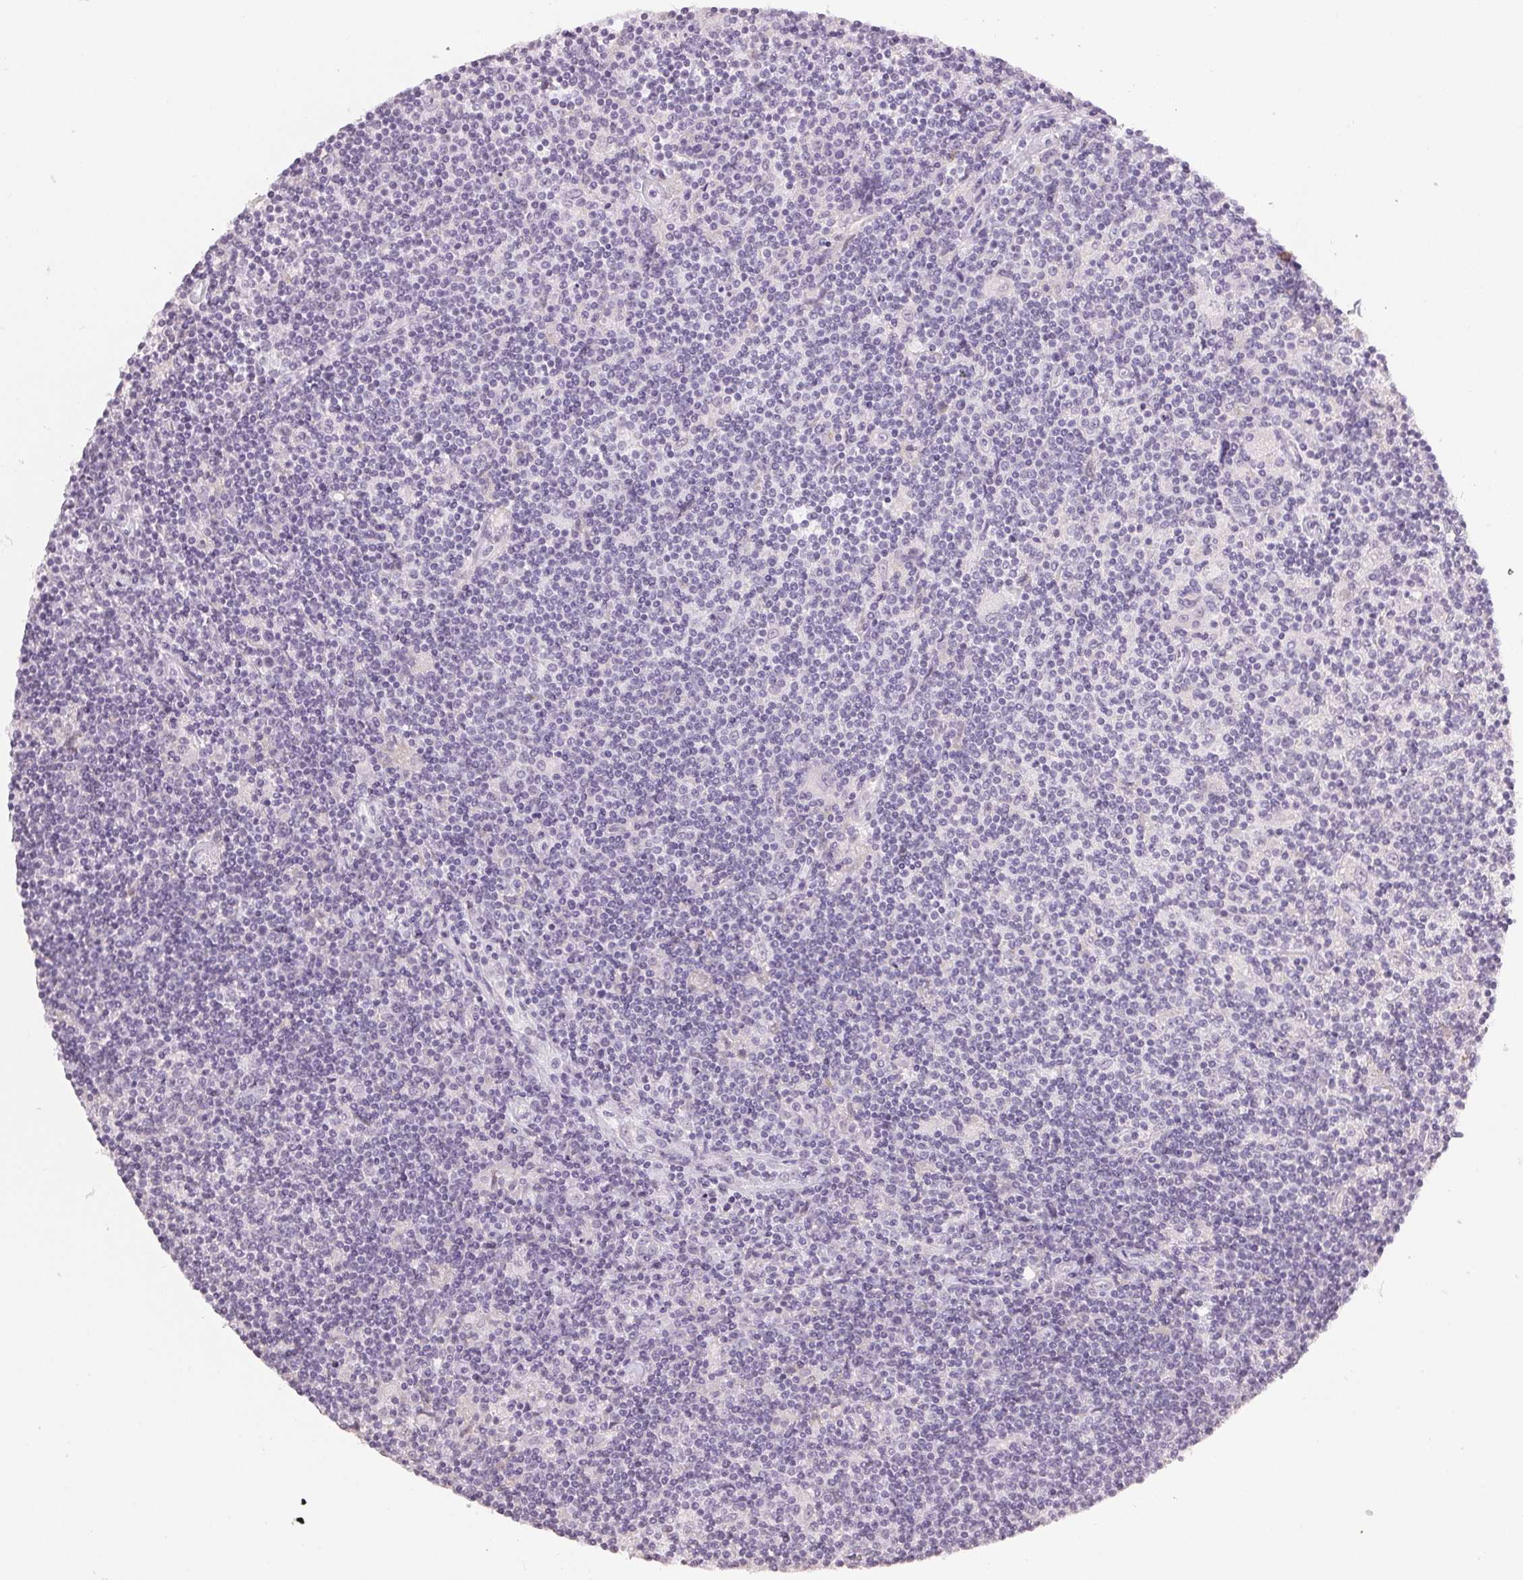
{"staining": {"intensity": "negative", "quantity": "none", "location": "none"}, "tissue": "lymphoma", "cell_type": "Tumor cells", "image_type": "cancer", "snomed": [{"axis": "morphology", "description": "Hodgkin's disease, NOS"}, {"axis": "topography", "description": "Lymph node"}], "caption": "An image of Hodgkin's disease stained for a protein shows no brown staining in tumor cells.", "gene": "TMEM174", "patient": {"sex": "male", "age": 40}}